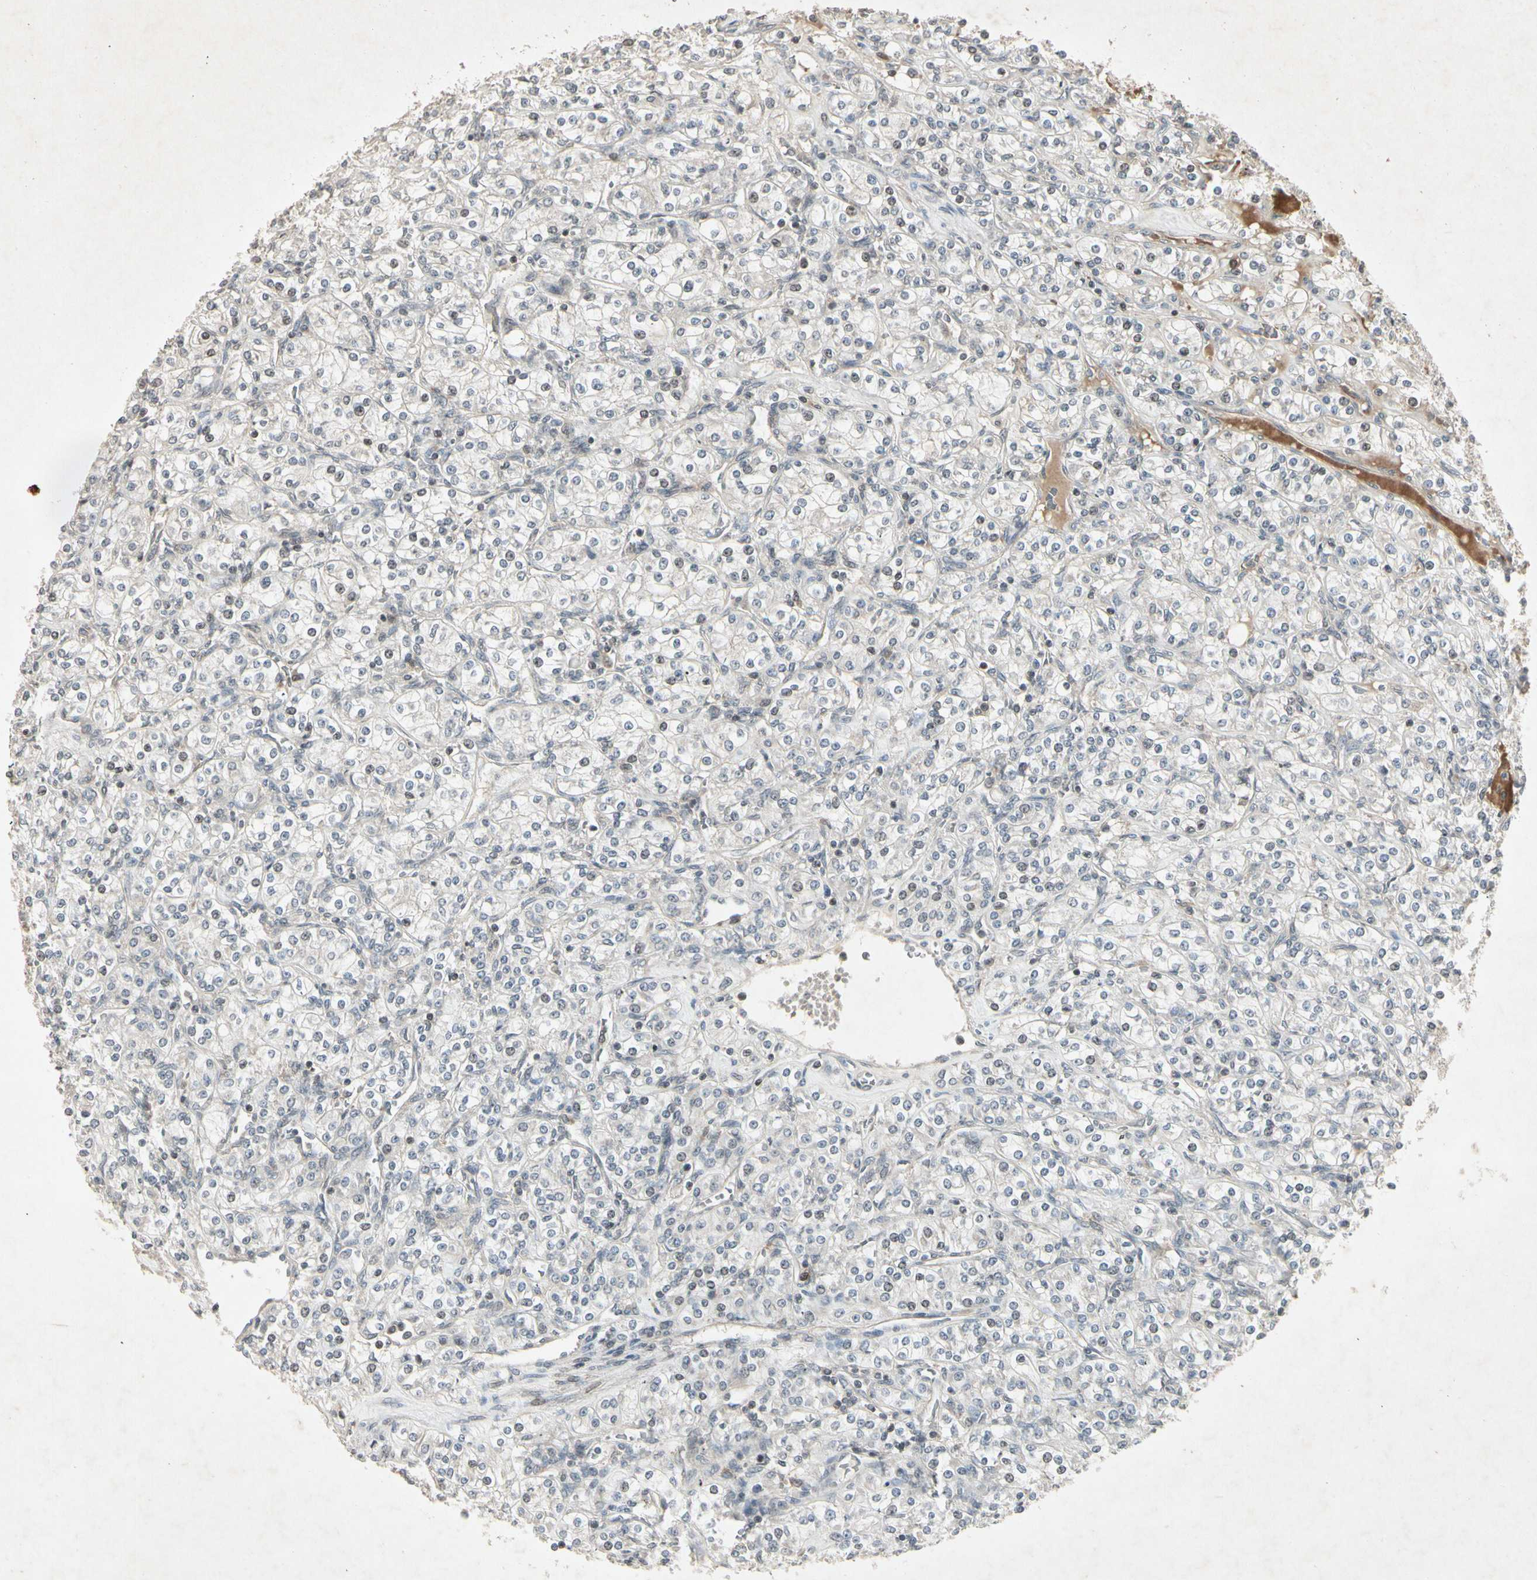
{"staining": {"intensity": "negative", "quantity": "none", "location": "none"}, "tissue": "renal cancer", "cell_type": "Tumor cells", "image_type": "cancer", "snomed": [{"axis": "morphology", "description": "Adenocarcinoma, NOS"}, {"axis": "topography", "description": "Kidney"}], "caption": "High magnification brightfield microscopy of adenocarcinoma (renal) stained with DAB (brown) and counterstained with hematoxylin (blue): tumor cells show no significant staining.", "gene": "TEK", "patient": {"sex": "male", "age": 77}}